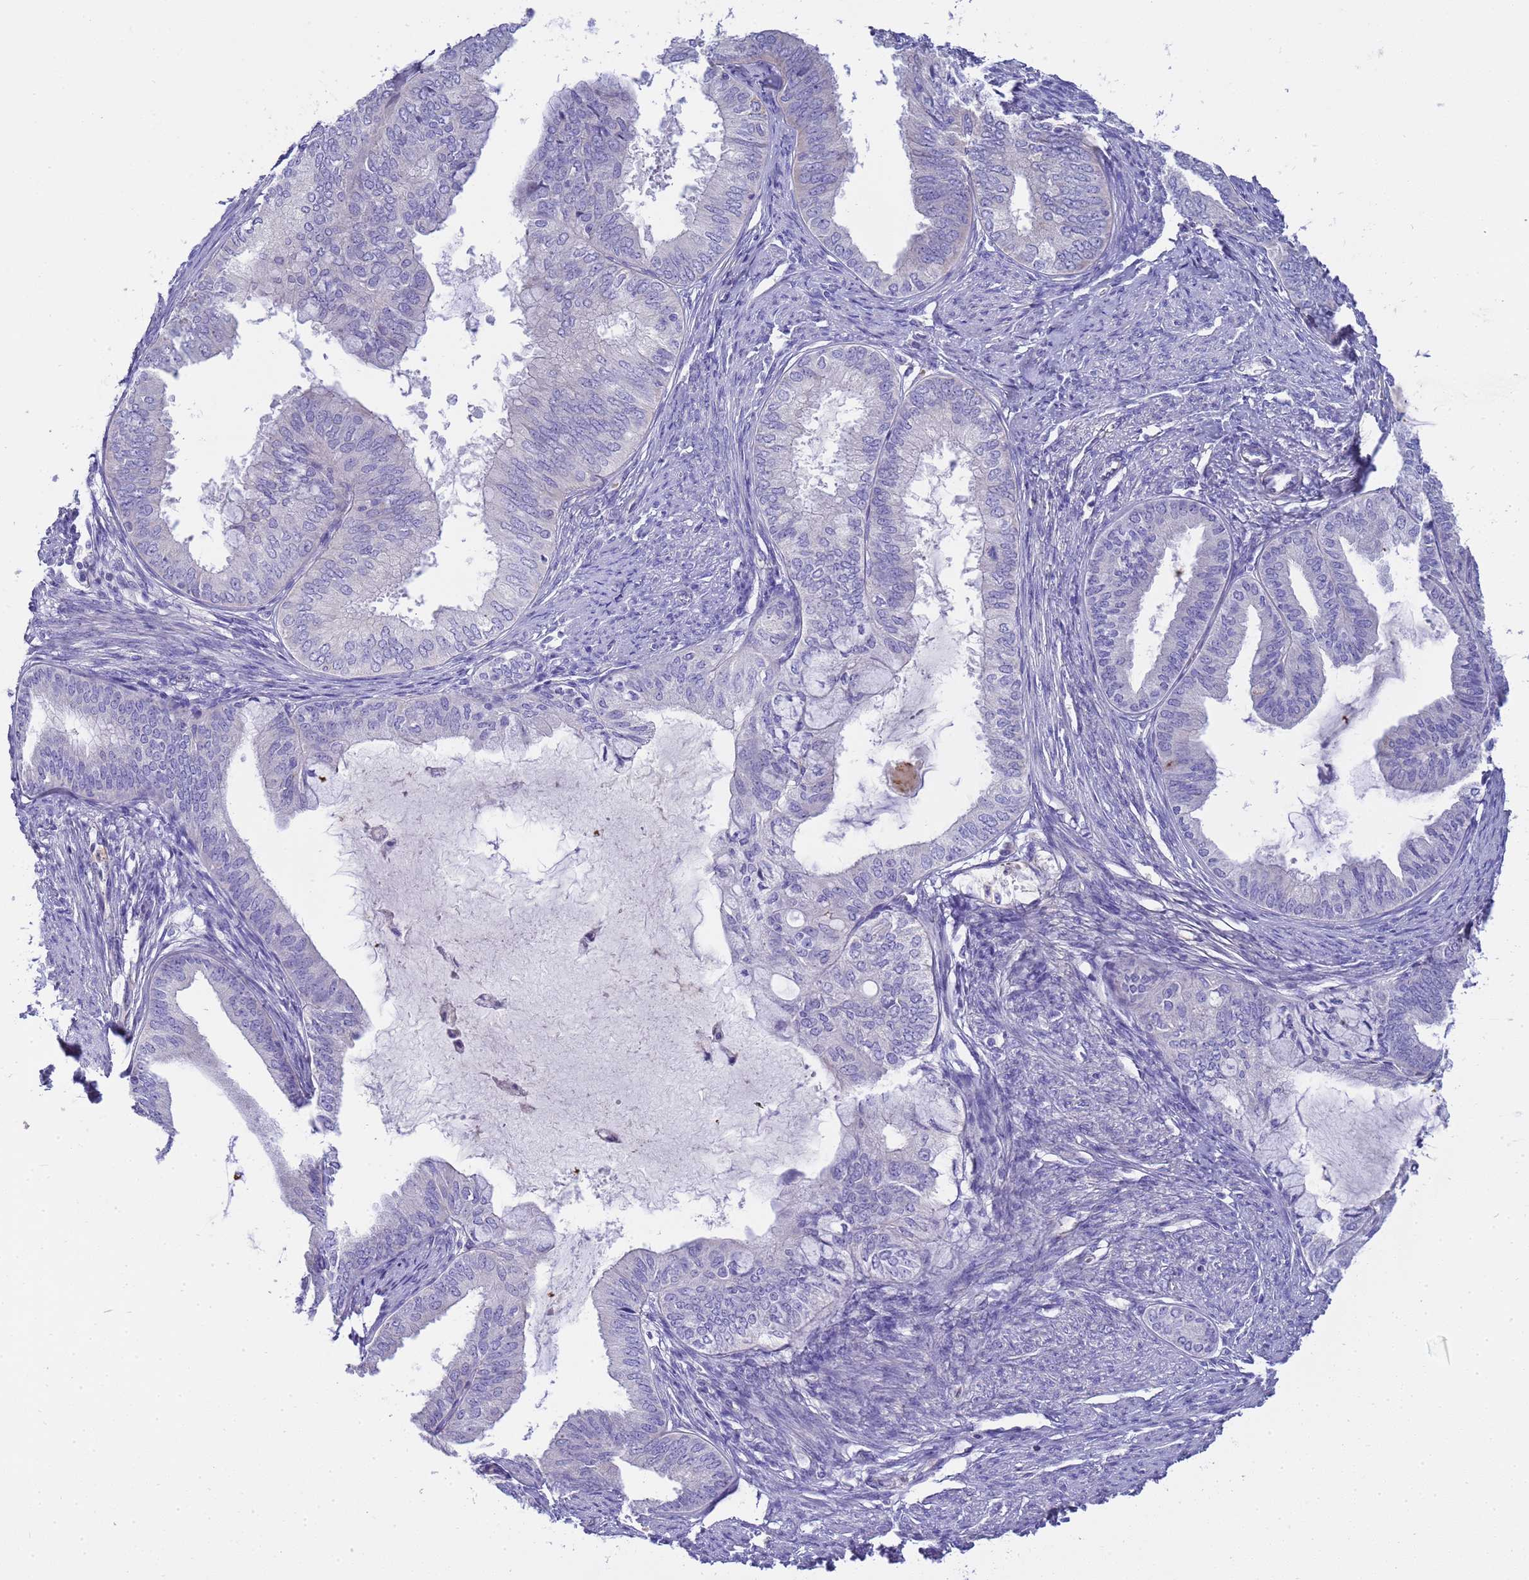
{"staining": {"intensity": "negative", "quantity": "none", "location": "none"}, "tissue": "endometrial cancer", "cell_type": "Tumor cells", "image_type": "cancer", "snomed": [{"axis": "morphology", "description": "Adenocarcinoma, NOS"}, {"axis": "topography", "description": "Endometrium"}], "caption": "A histopathology image of human adenocarcinoma (endometrial) is negative for staining in tumor cells. The staining was performed using DAB (3,3'-diaminobenzidine) to visualize the protein expression in brown, while the nuclei were stained in blue with hematoxylin (Magnification: 20x).", "gene": "RIPPLY2", "patient": {"sex": "female", "age": 86}}